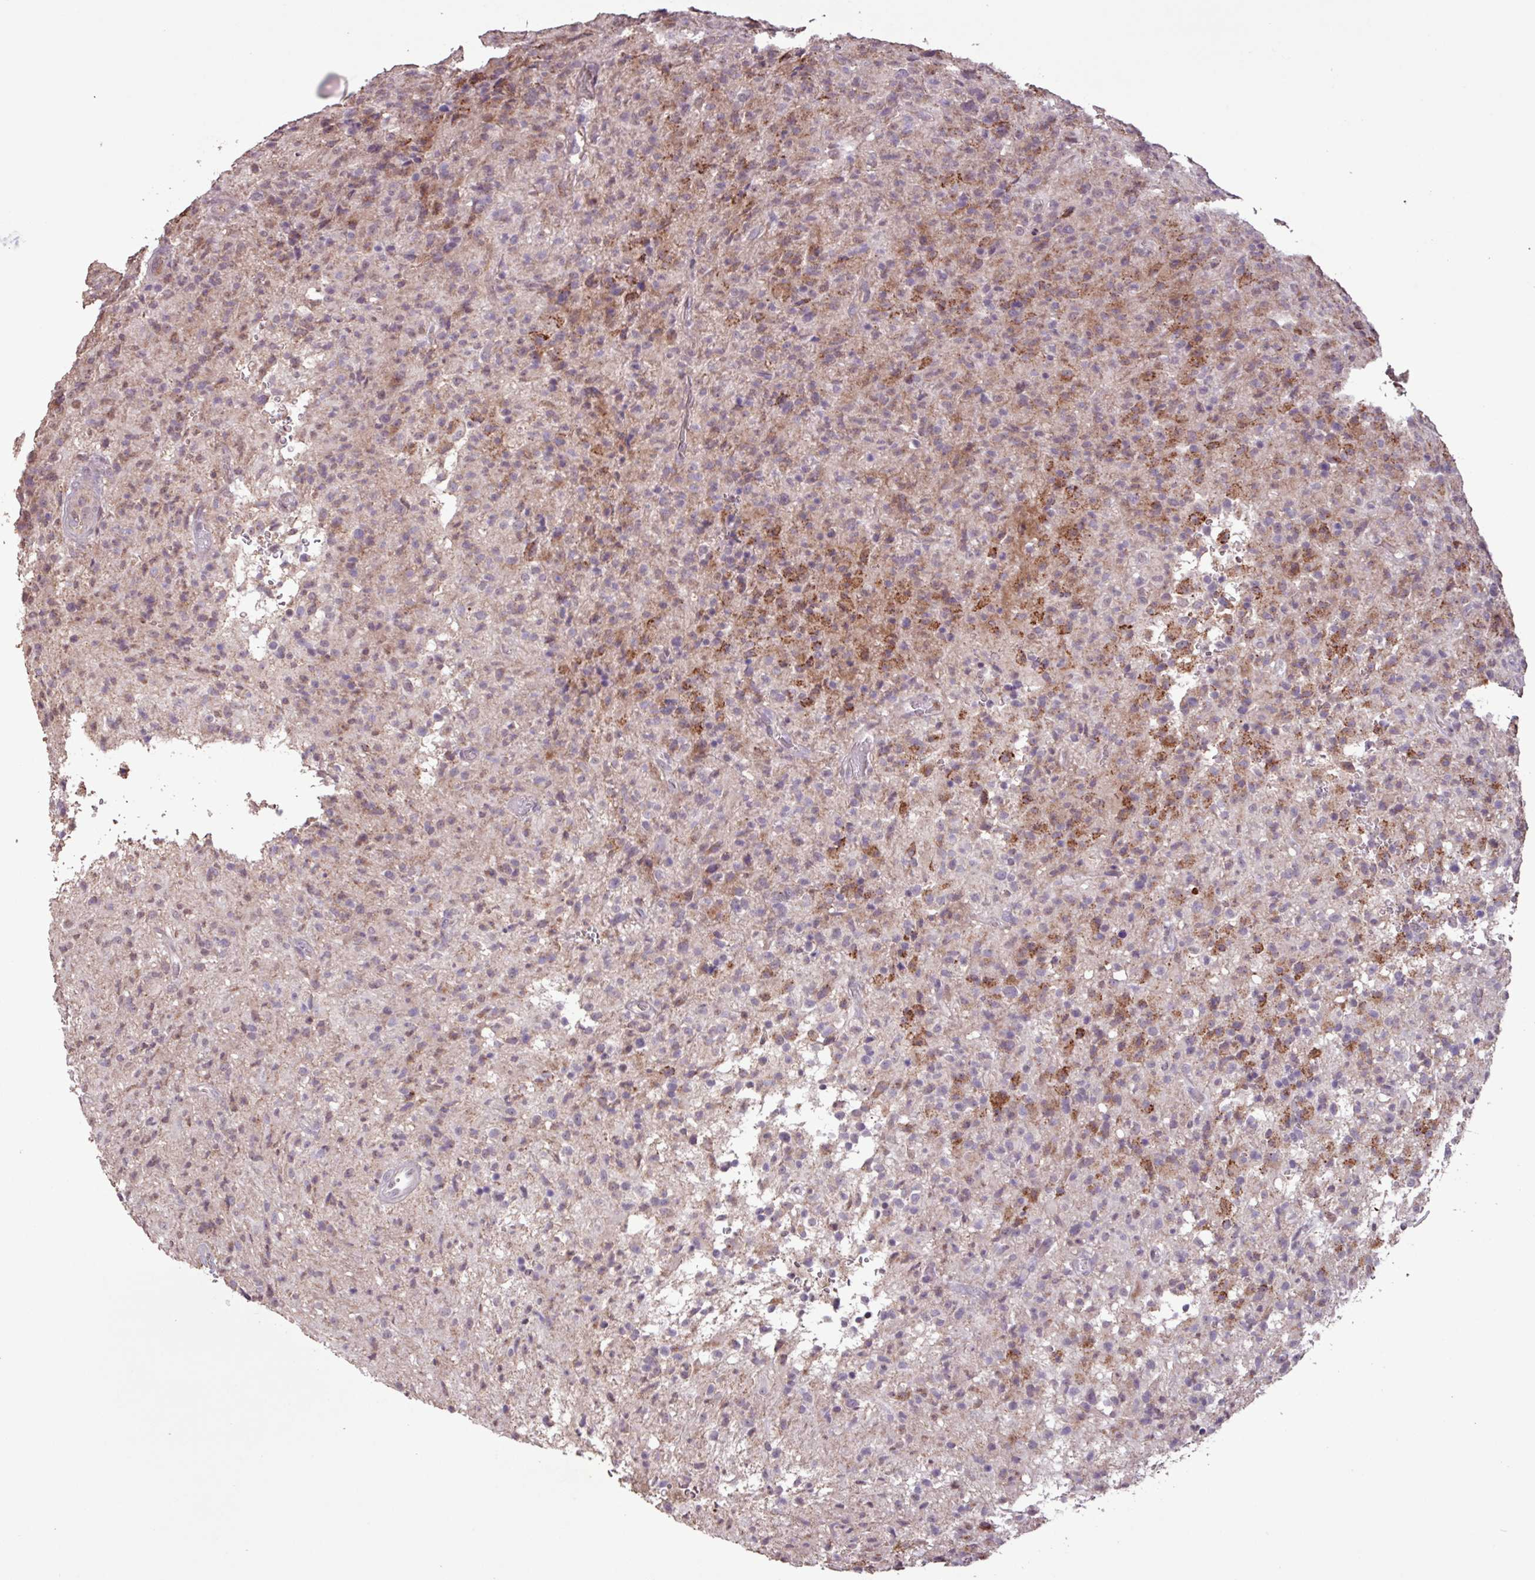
{"staining": {"intensity": "moderate", "quantity": "<25%", "location": "cytoplasmic/membranous"}, "tissue": "glioma", "cell_type": "Tumor cells", "image_type": "cancer", "snomed": [{"axis": "morphology", "description": "Glioma, malignant, High grade"}, {"axis": "topography", "description": "Brain"}], "caption": "This image demonstrates immunohistochemistry (IHC) staining of human glioma, with low moderate cytoplasmic/membranous expression in about <25% of tumor cells.", "gene": "L3MBTL3", "patient": {"sex": "female", "age": 57}}